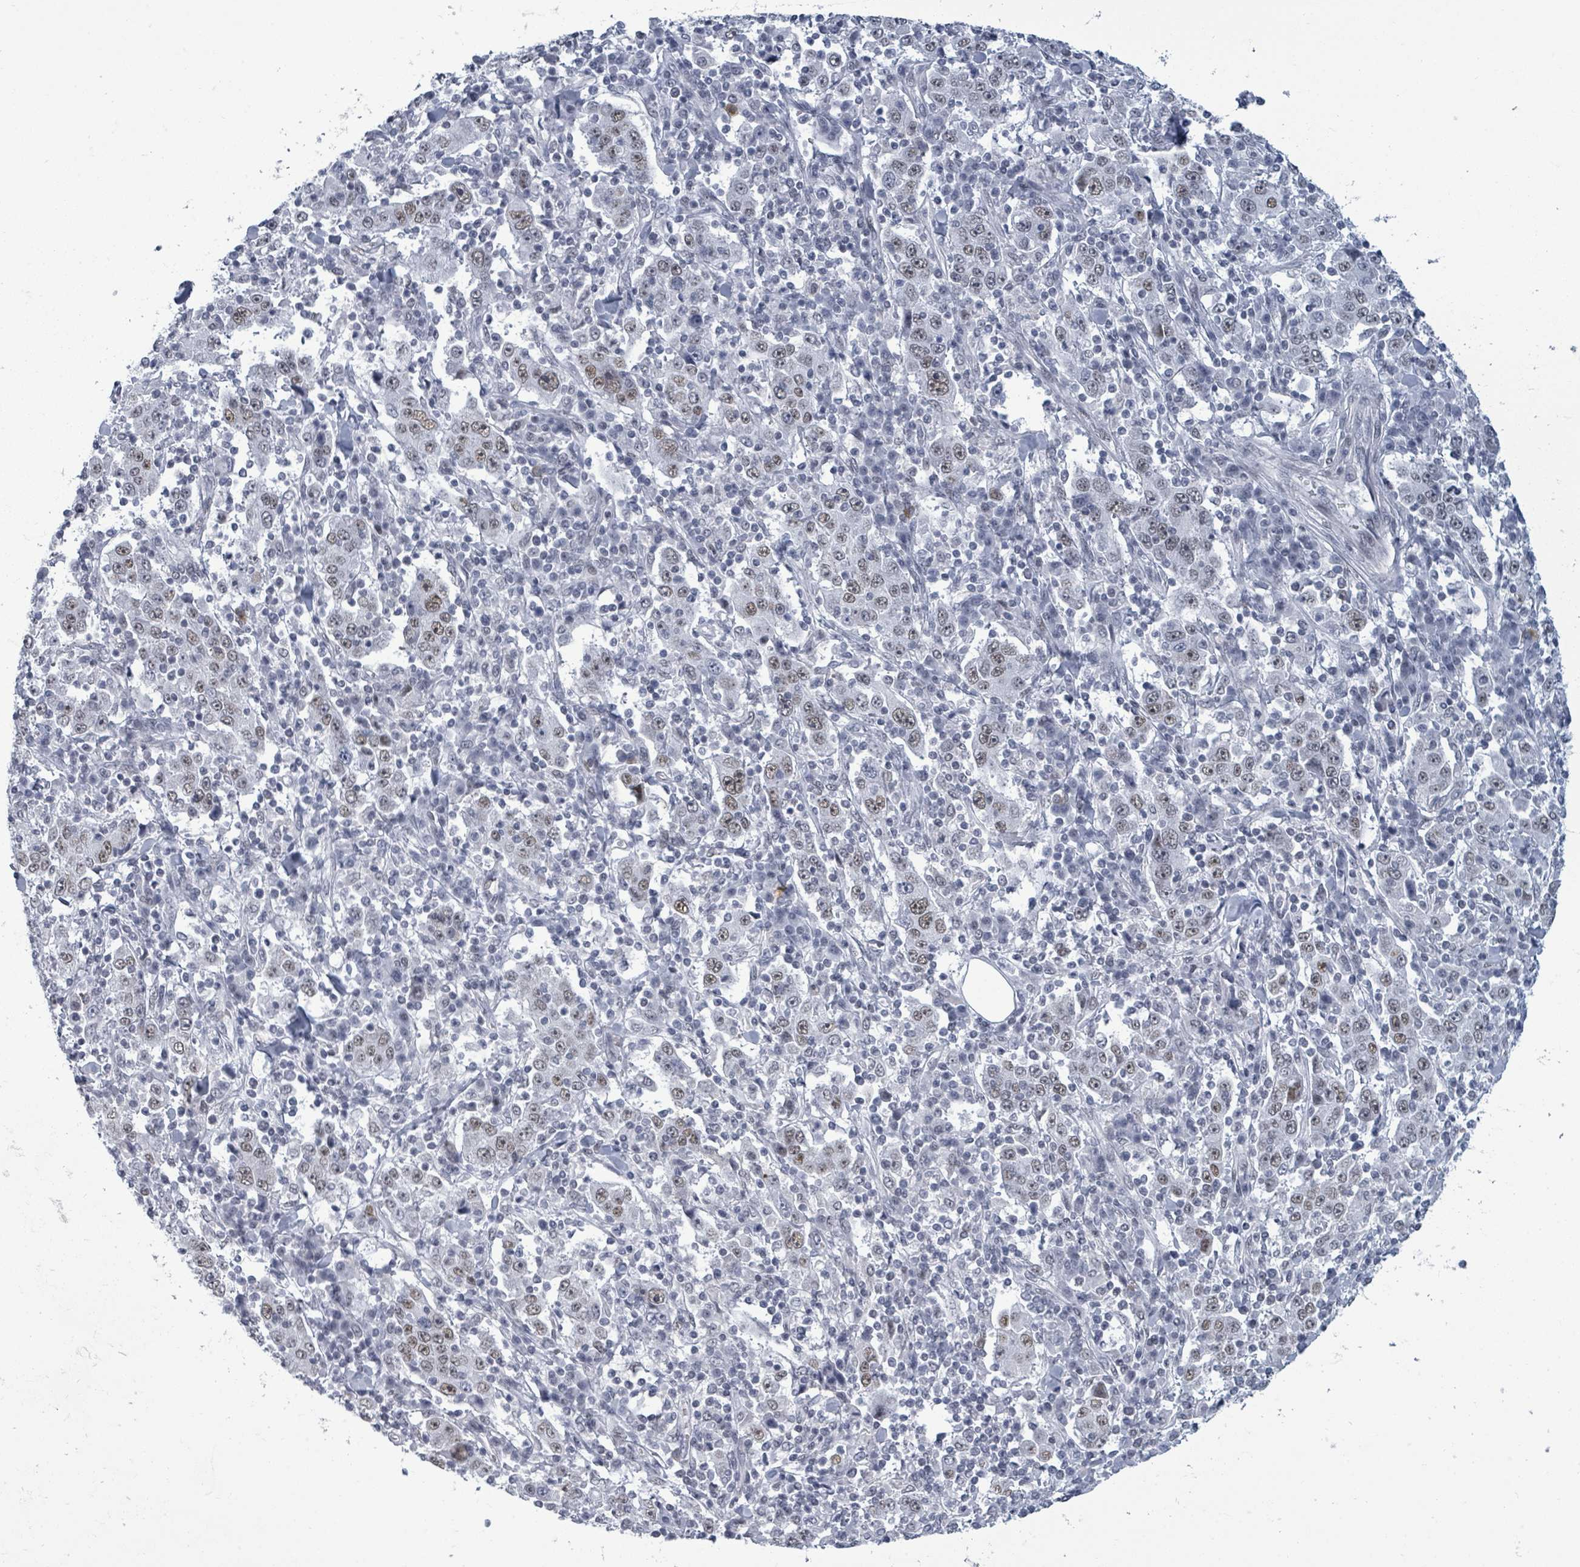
{"staining": {"intensity": "weak", "quantity": "25%-75%", "location": "nuclear"}, "tissue": "stomach cancer", "cell_type": "Tumor cells", "image_type": "cancer", "snomed": [{"axis": "morphology", "description": "Normal tissue, NOS"}, {"axis": "morphology", "description": "Adenocarcinoma, NOS"}, {"axis": "topography", "description": "Stomach, upper"}, {"axis": "topography", "description": "Stomach"}], "caption": "Protein expression analysis of human adenocarcinoma (stomach) reveals weak nuclear expression in approximately 25%-75% of tumor cells.", "gene": "ERCC5", "patient": {"sex": "male", "age": 59}}